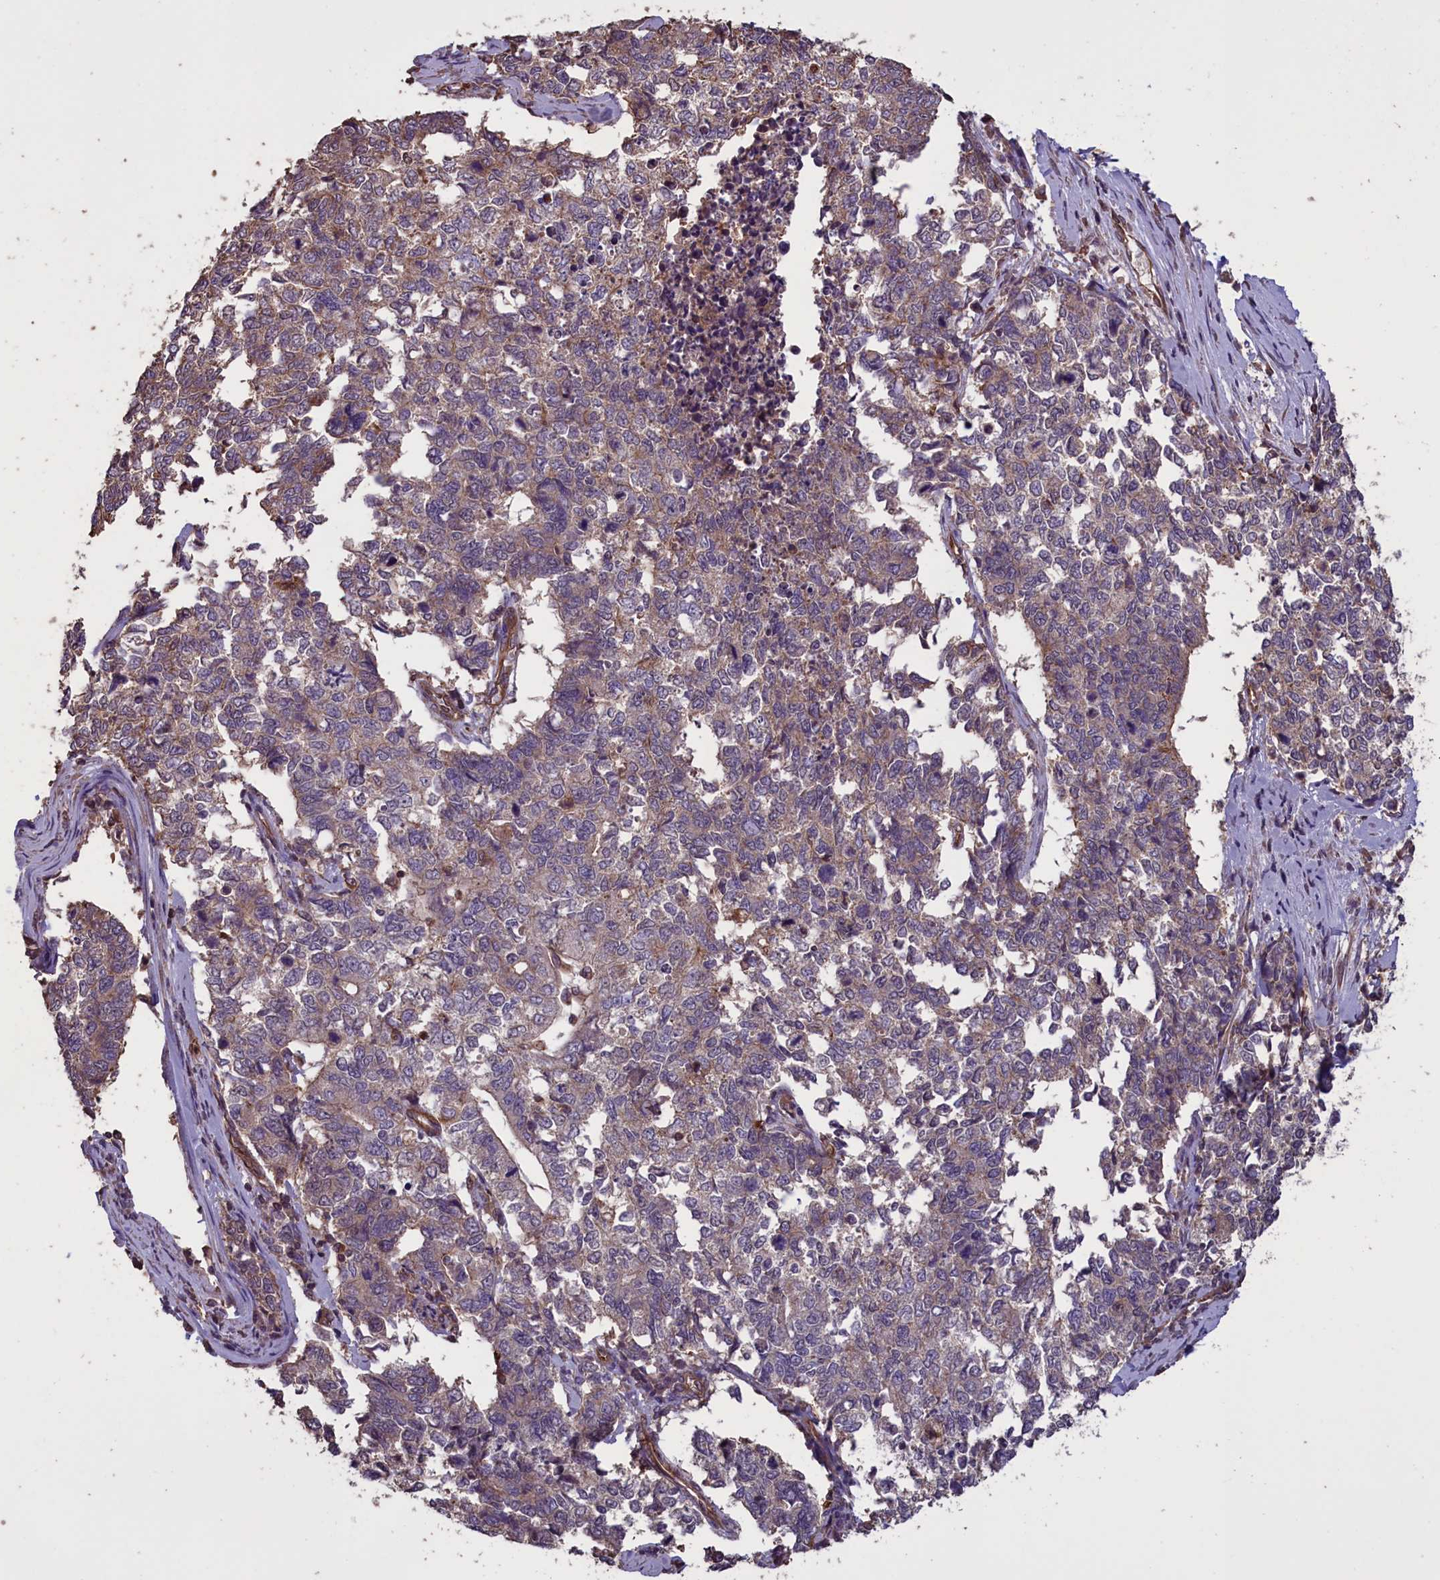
{"staining": {"intensity": "weak", "quantity": "<25%", "location": "cytoplasmic/membranous"}, "tissue": "cervical cancer", "cell_type": "Tumor cells", "image_type": "cancer", "snomed": [{"axis": "morphology", "description": "Squamous cell carcinoma, NOS"}, {"axis": "topography", "description": "Cervix"}], "caption": "This micrograph is of cervical squamous cell carcinoma stained with immunohistochemistry to label a protein in brown with the nuclei are counter-stained blue. There is no positivity in tumor cells.", "gene": "DAPK3", "patient": {"sex": "female", "age": 63}}